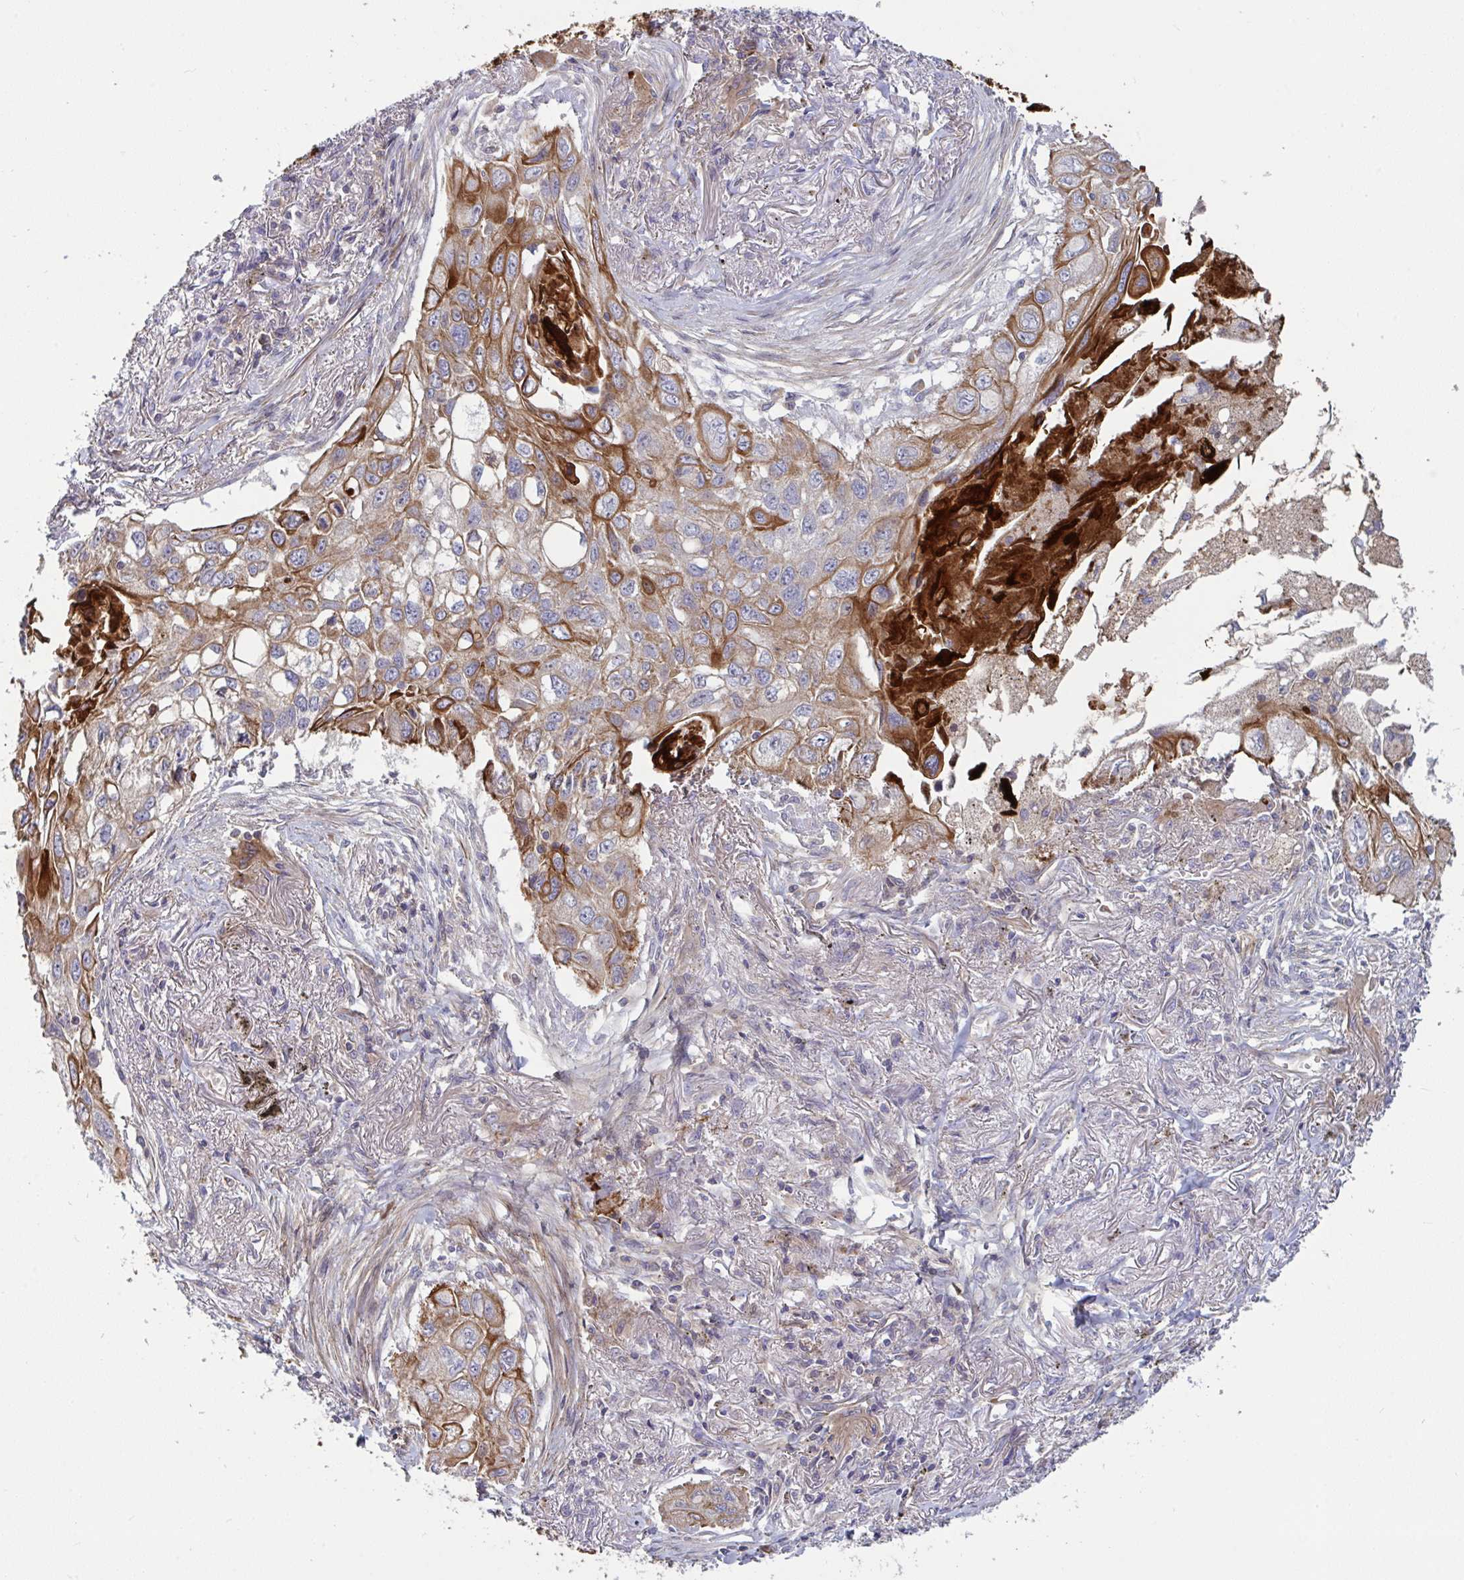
{"staining": {"intensity": "moderate", "quantity": "25%-75%", "location": "cytoplasmic/membranous"}, "tissue": "lung cancer", "cell_type": "Tumor cells", "image_type": "cancer", "snomed": [{"axis": "morphology", "description": "Squamous cell carcinoma, NOS"}, {"axis": "topography", "description": "Lung"}], "caption": "Lung cancer (squamous cell carcinoma) stained with a protein marker exhibits moderate staining in tumor cells.", "gene": "TANK", "patient": {"sex": "male", "age": 75}}